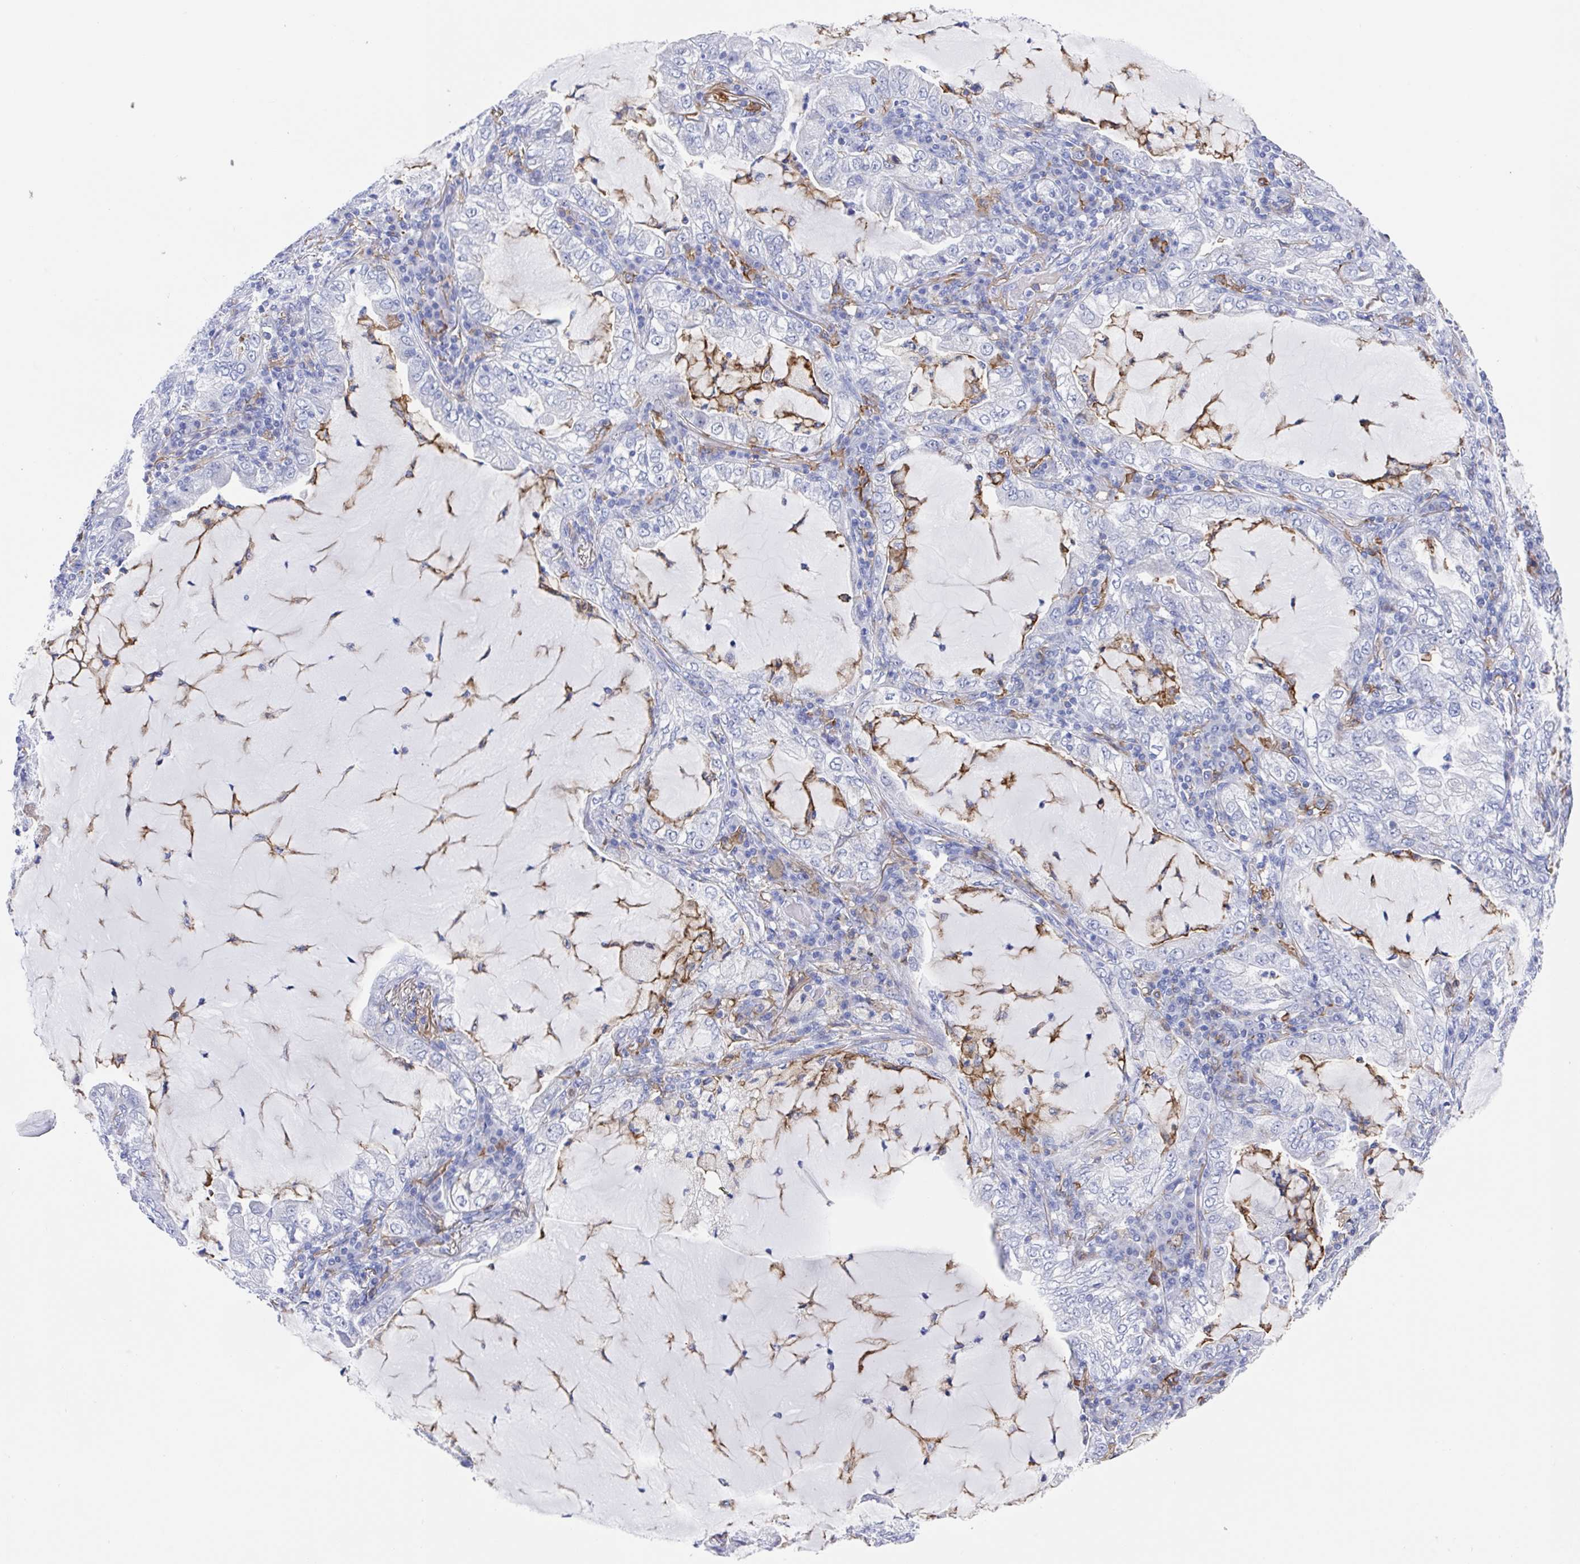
{"staining": {"intensity": "negative", "quantity": "none", "location": "none"}, "tissue": "lung cancer", "cell_type": "Tumor cells", "image_type": "cancer", "snomed": [{"axis": "morphology", "description": "Adenocarcinoma, NOS"}, {"axis": "topography", "description": "Lung"}], "caption": "An image of lung adenocarcinoma stained for a protein demonstrates no brown staining in tumor cells.", "gene": "FCGR3A", "patient": {"sex": "female", "age": 73}}